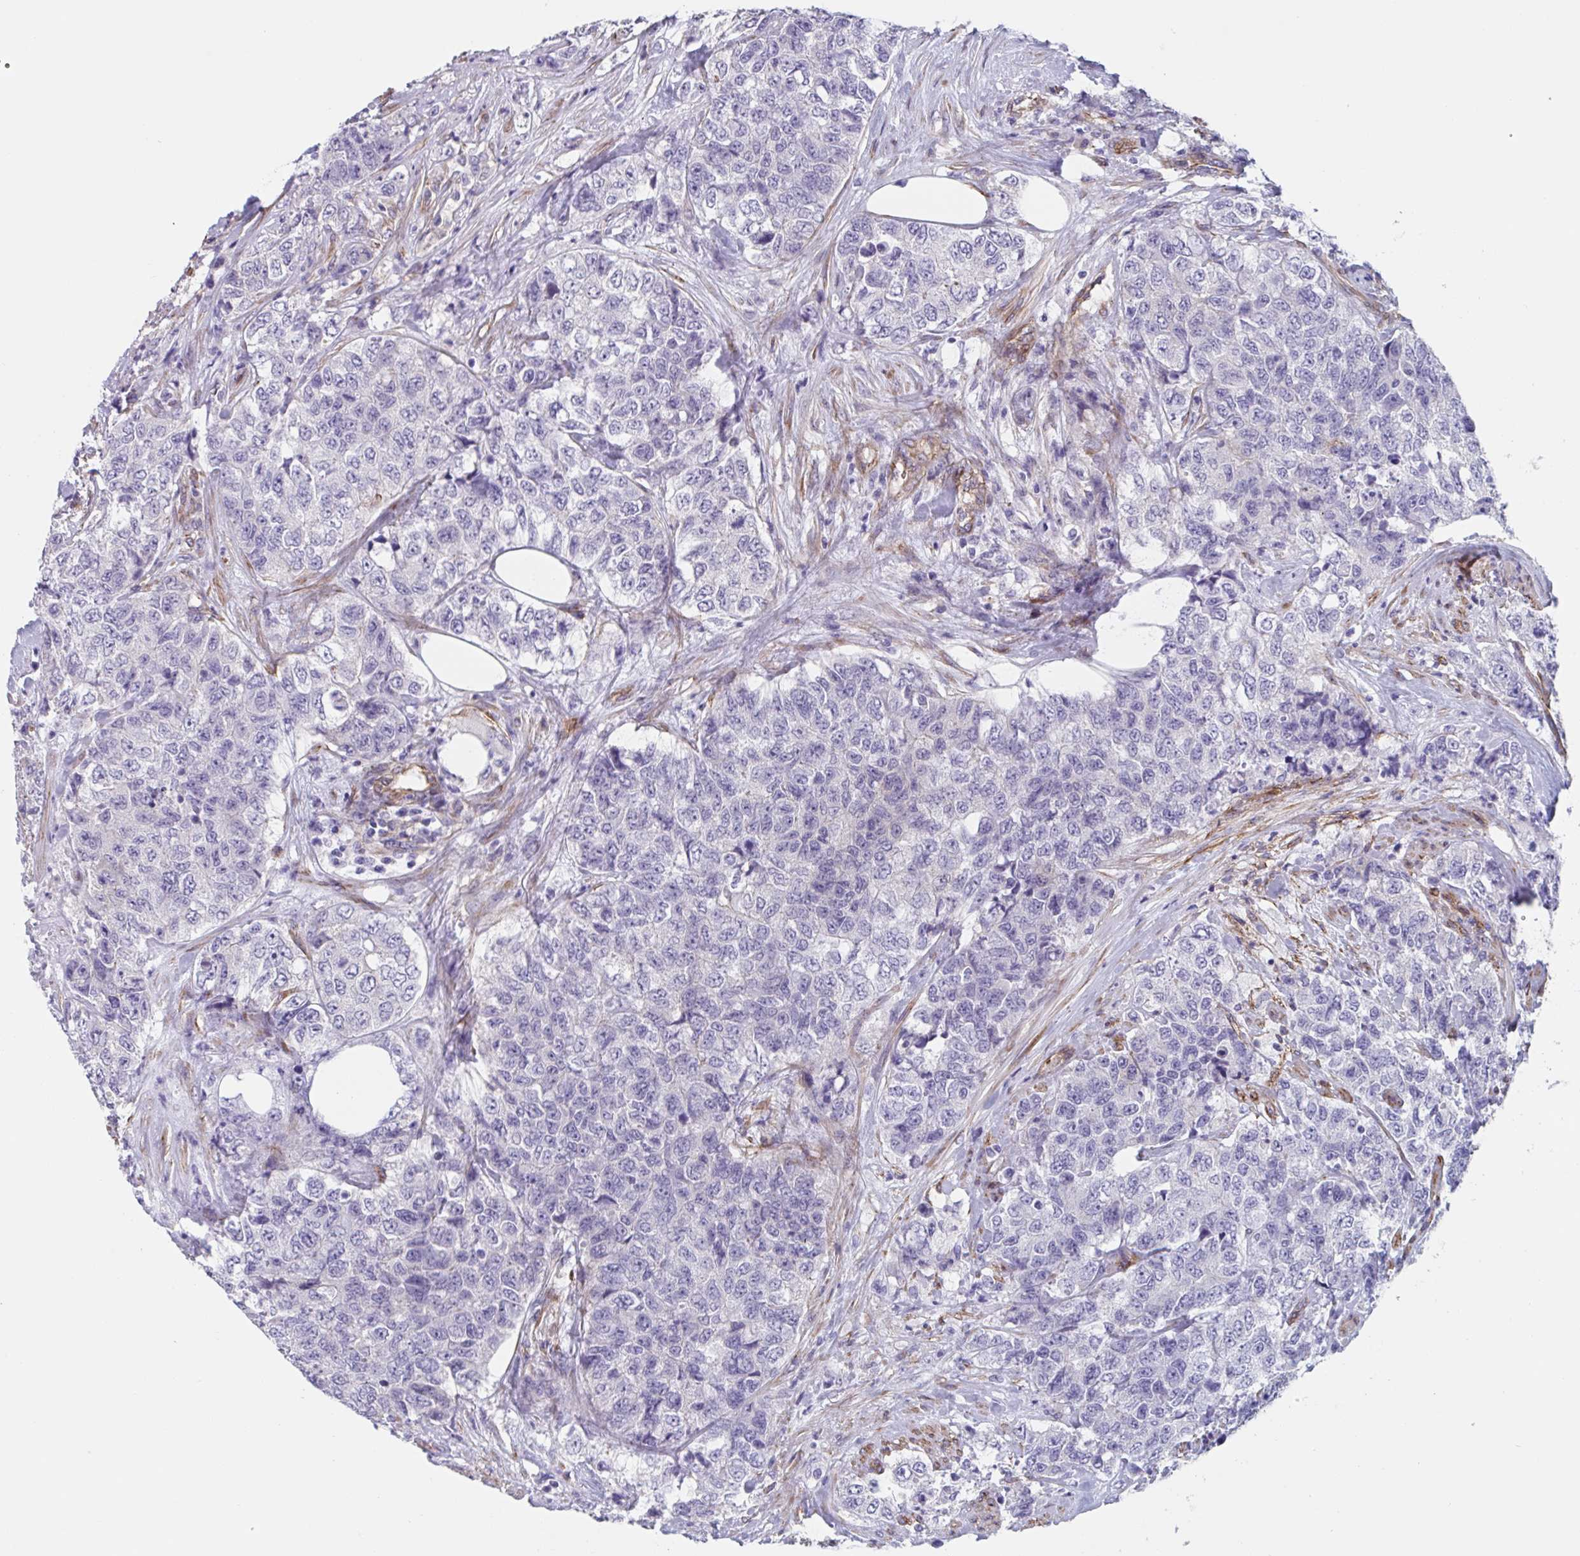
{"staining": {"intensity": "negative", "quantity": "none", "location": "none"}, "tissue": "urothelial cancer", "cell_type": "Tumor cells", "image_type": "cancer", "snomed": [{"axis": "morphology", "description": "Urothelial carcinoma, High grade"}, {"axis": "topography", "description": "Urinary bladder"}], "caption": "Immunohistochemical staining of high-grade urothelial carcinoma demonstrates no significant staining in tumor cells.", "gene": "CITED4", "patient": {"sex": "female", "age": 78}}